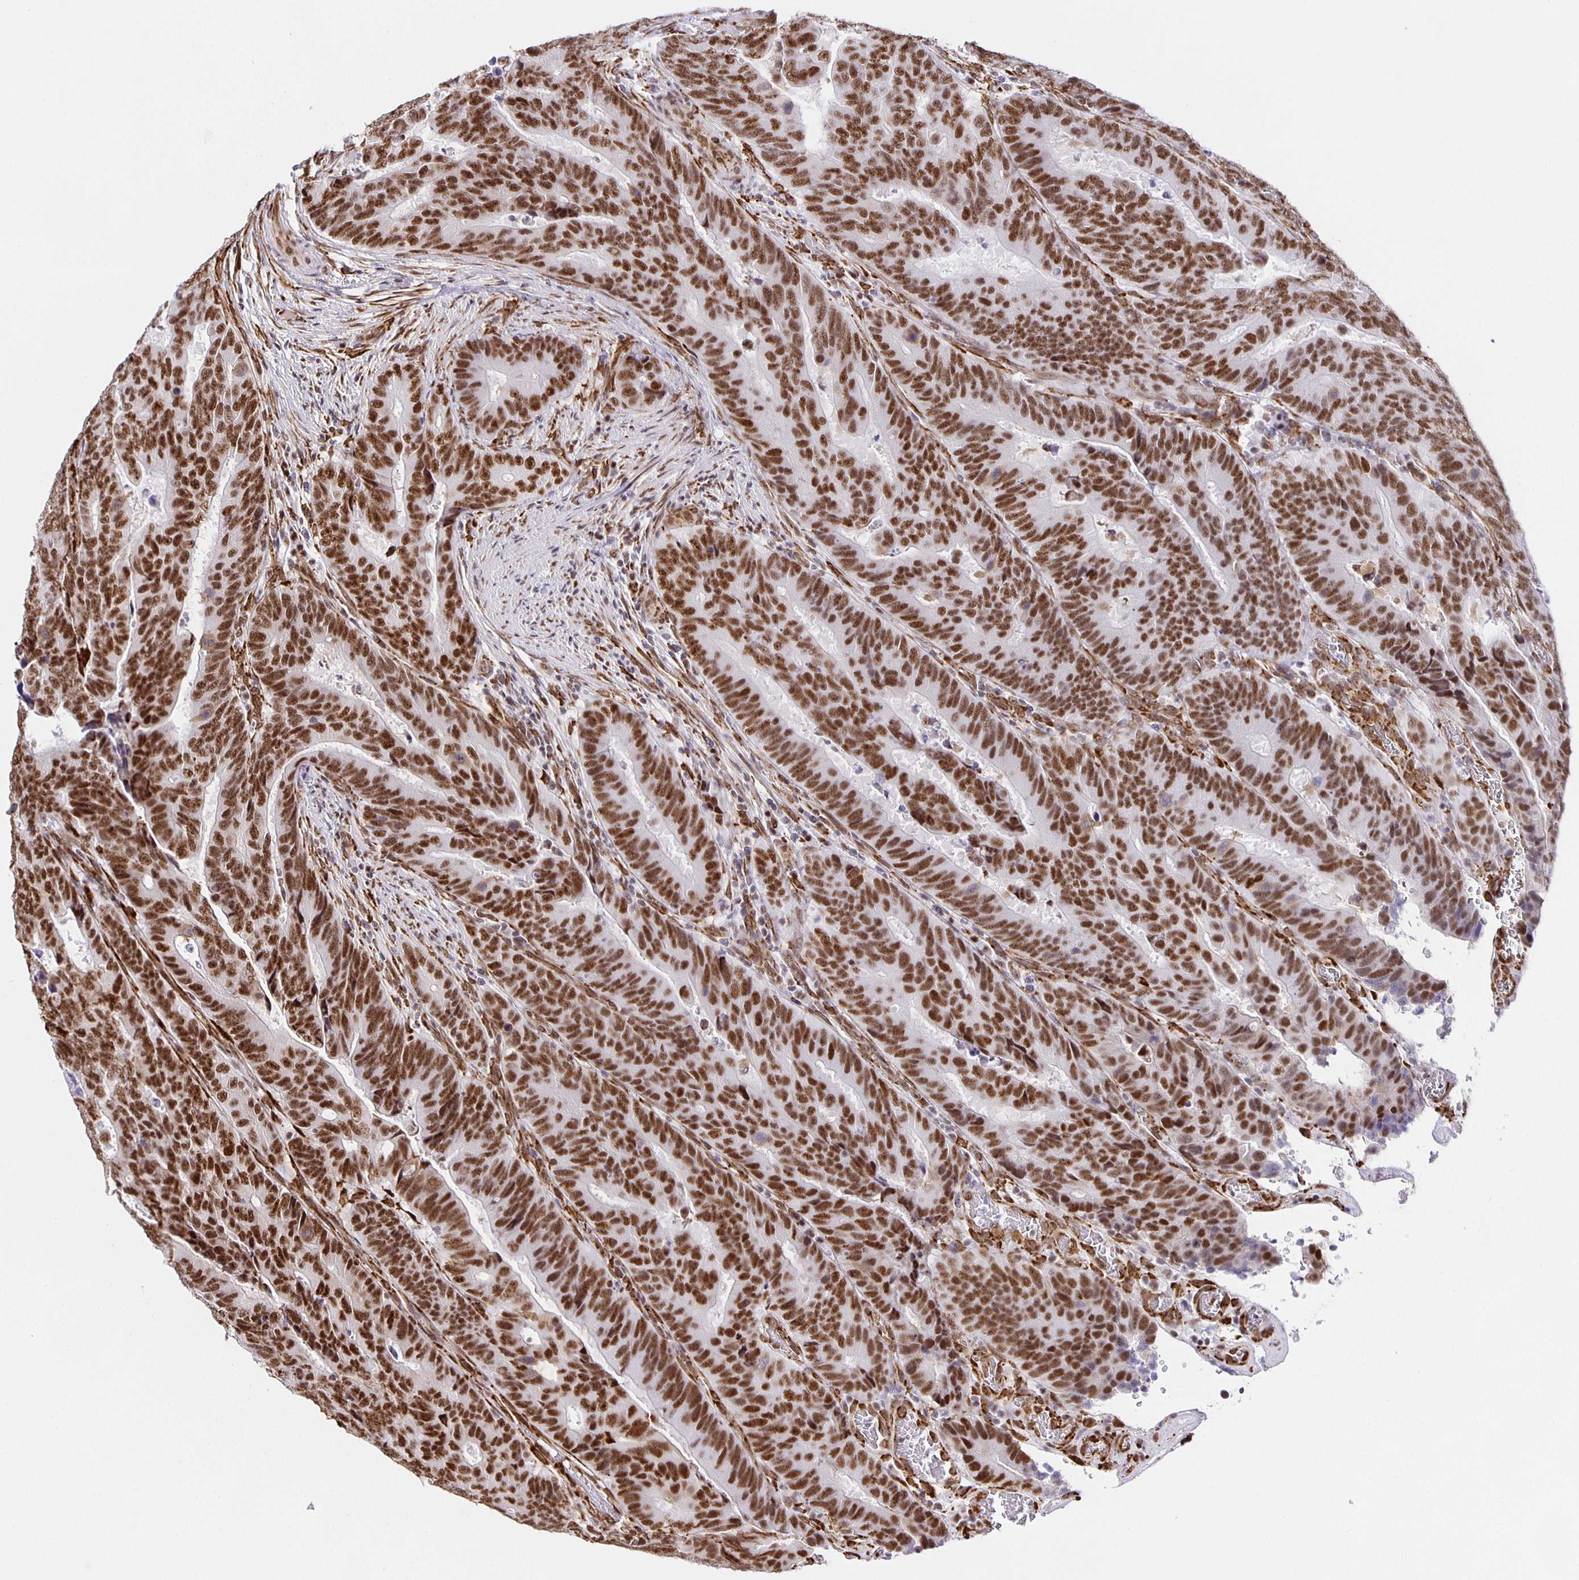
{"staining": {"intensity": "strong", "quantity": ">75%", "location": "nuclear"}, "tissue": "colorectal cancer", "cell_type": "Tumor cells", "image_type": "cancer", "snomed": [{"axis": "morphology", "description": "Adenocarcinoma, NOS"}, {"axis": "topography", "description": "Colon"}], "caption": "Immunohistochemistry (IHC) image of human adenocarcinoma (colorectal) stained for a protein (brown), which exhibits high levels of strong nuclear positivity in about >75% of tumor cells.", "gene": "ZRANB2", "patient": {"sex": "female", "age": 48}}